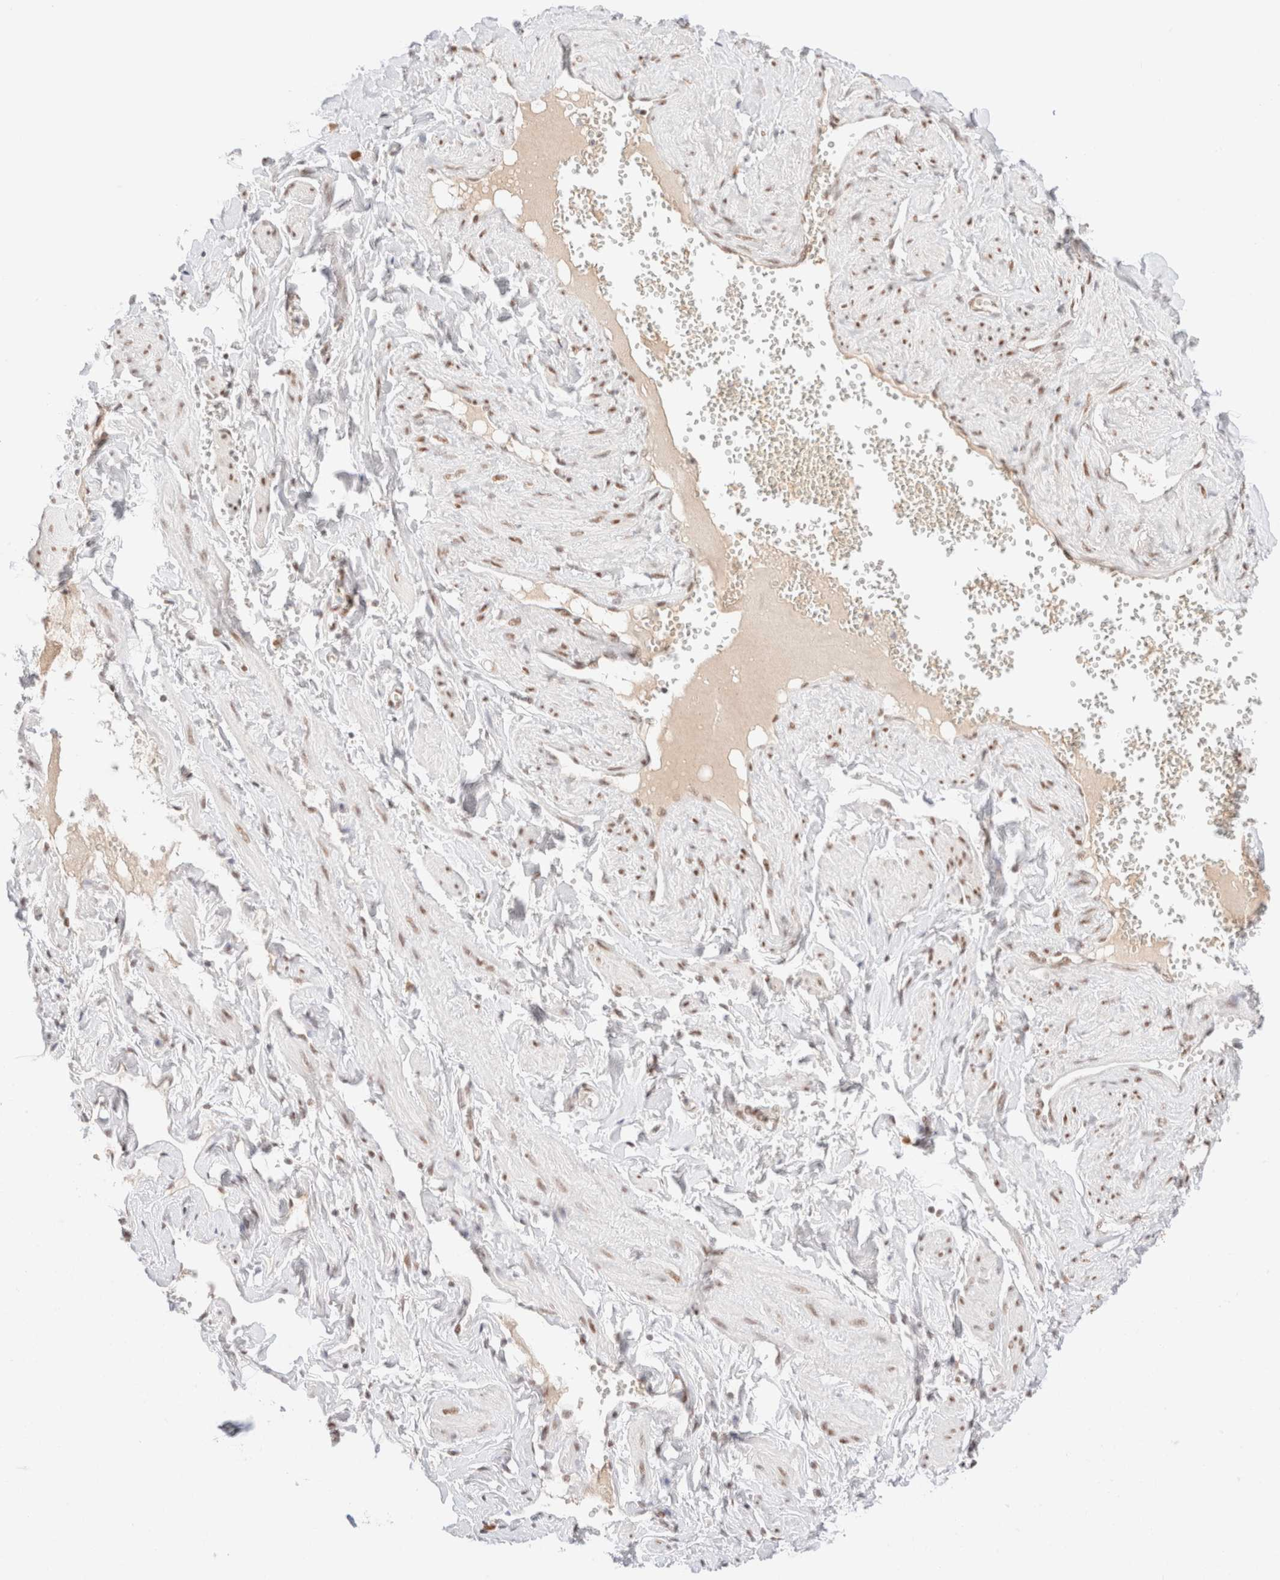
{"staining": {"intensity": "weak", "quantity": ">75%", "location": "nuclear"}, "tissue": "adipose tissue", "cell_type": "Adipocytes", "image_type": "normal", "snomed": [{"axis": "morphology", "description": "Normal tissue, NOS"}, {"axis": "topography", "description": "Vascular tissue"}, {"axis": "topography", "description": "Fallopian tube"}, {"axis": "topography", "description": "Ovary"}], "caption": "Benign adipose tissue was stained to show a protein in brown. There is low levels of weak nuclear expression in approximately >75% of adipocytes. (DAB IHC with brightfield microscopy, high magnification).", "gene": "CIC", "patient": {"sex": "female", "age": 67}}